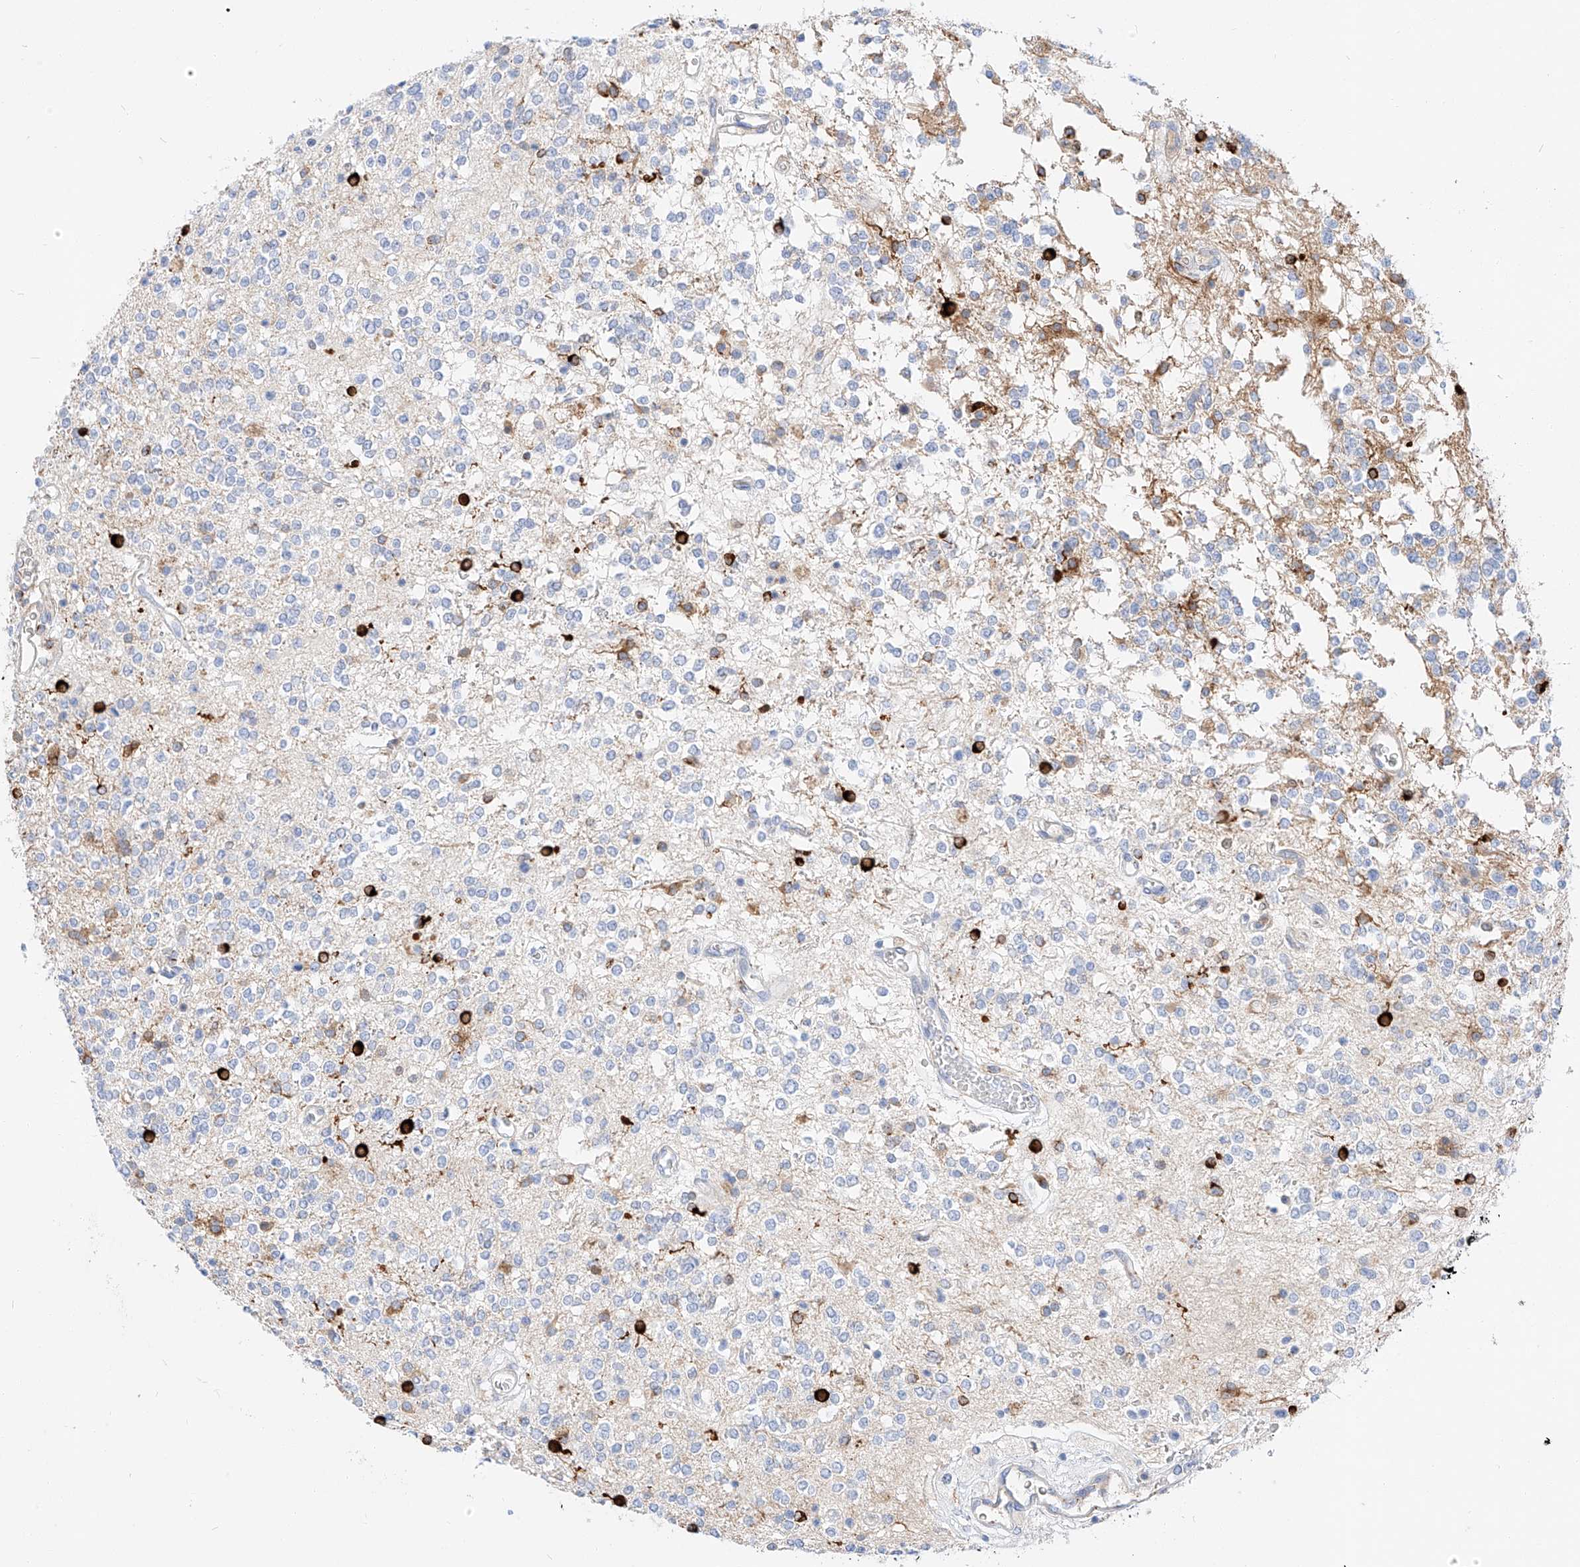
{"staining": {"intensity": "negative", "quantity": "none", "location": "none"}, "tissue": "glioma", "cell_type": "Tumor cells", "image_type": "cancer", "snomed": [{"axis": "morphology", "description": "Glioma, malignant, High grade"}, {"axis": "topography", "description": "Brain"}], "caption": "Tumor cells are negative for protein expression in human malignant glioma (high-grade).", "gene": "MAP7", "patient": {"sex": "male", "age": 34}}